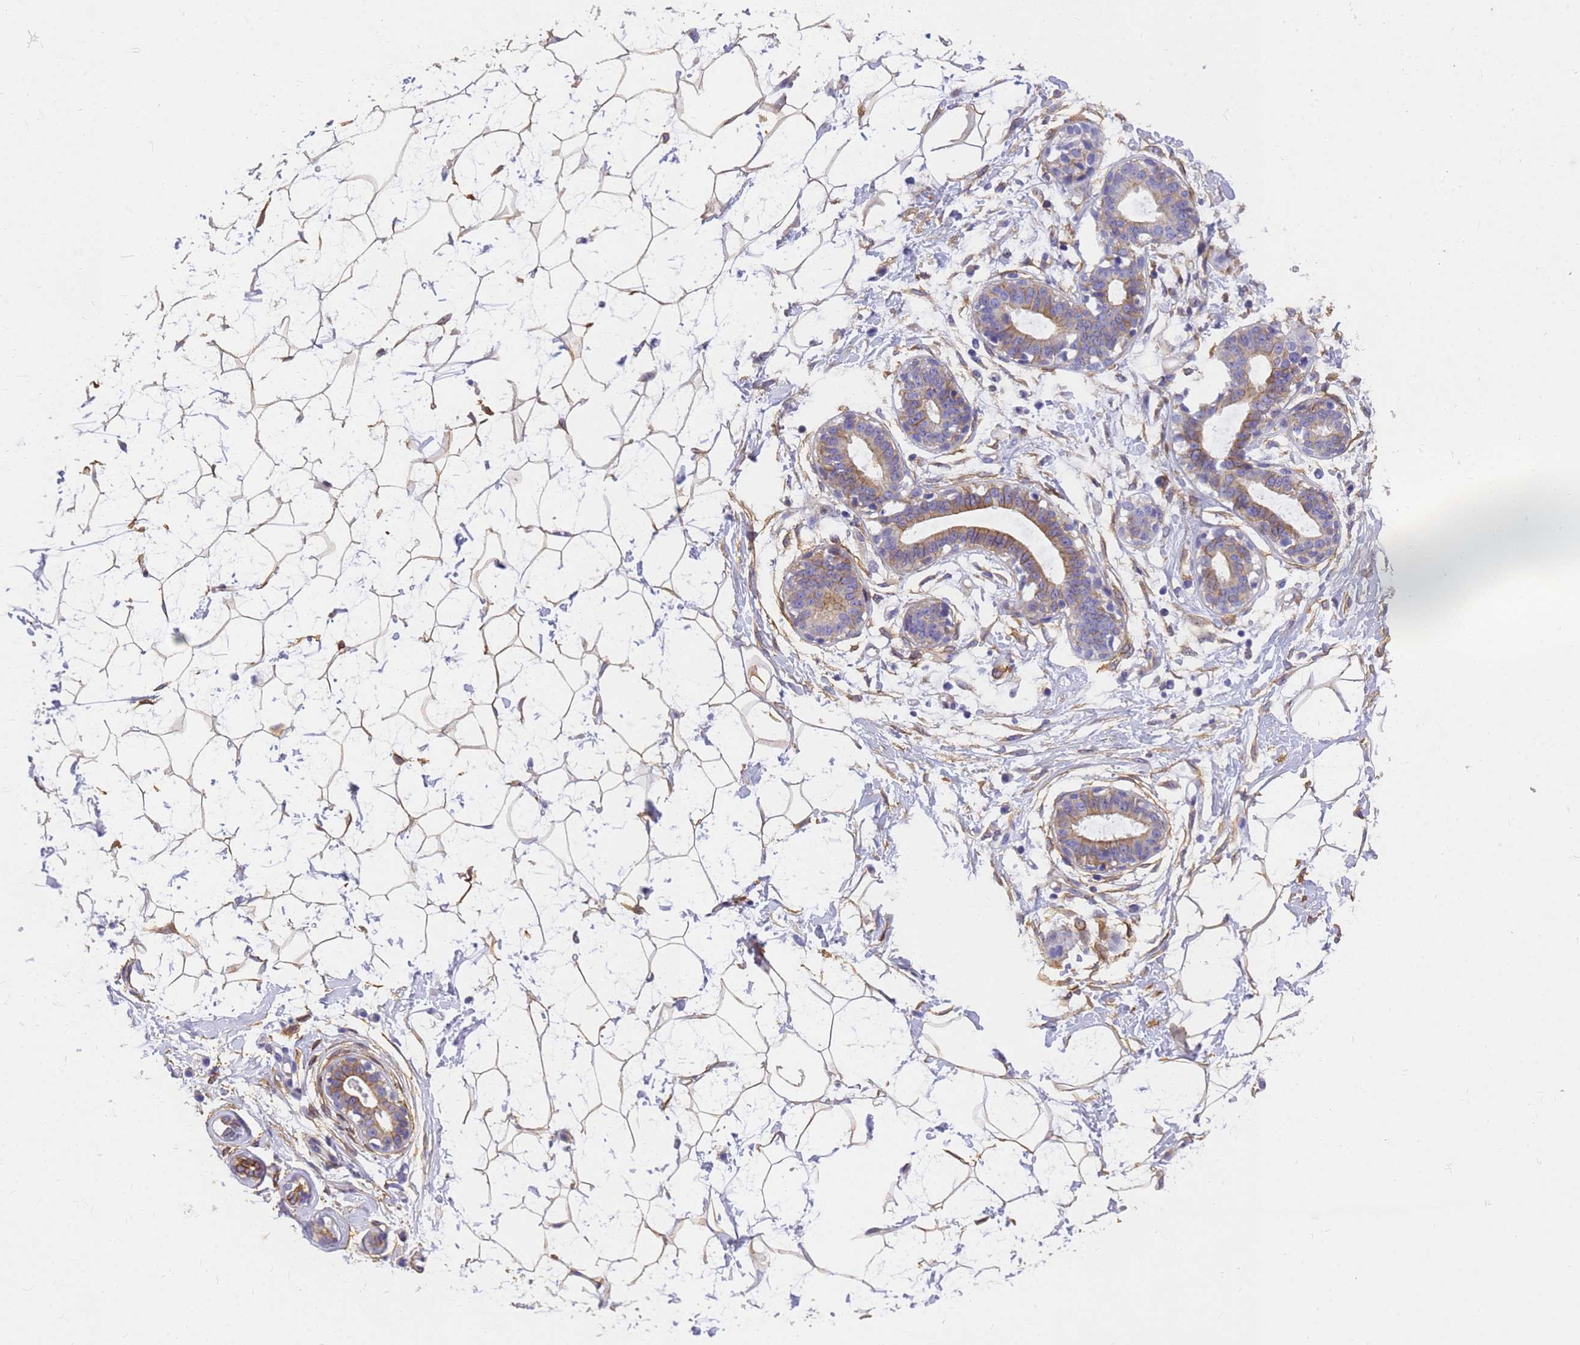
{"staining": {"intensity": "negative", "quantity": "none", "location": "none"}, "tissue": "breast", "cell_type": "Adipocytes", "image_type": "normal", "snomed": [{"axis": "morphology", "description": "Normal tissue, NOS"}, {"axis": "morphology", "description": "Adenoma, NOS"}, {"axis": "topography", "description": "Breast"}], "caption": "Histopathology image shows no protein staining in adipocytes of benign breast.", "gene": "MVB12A", "patient": {"sex": "female", "age": 23}}